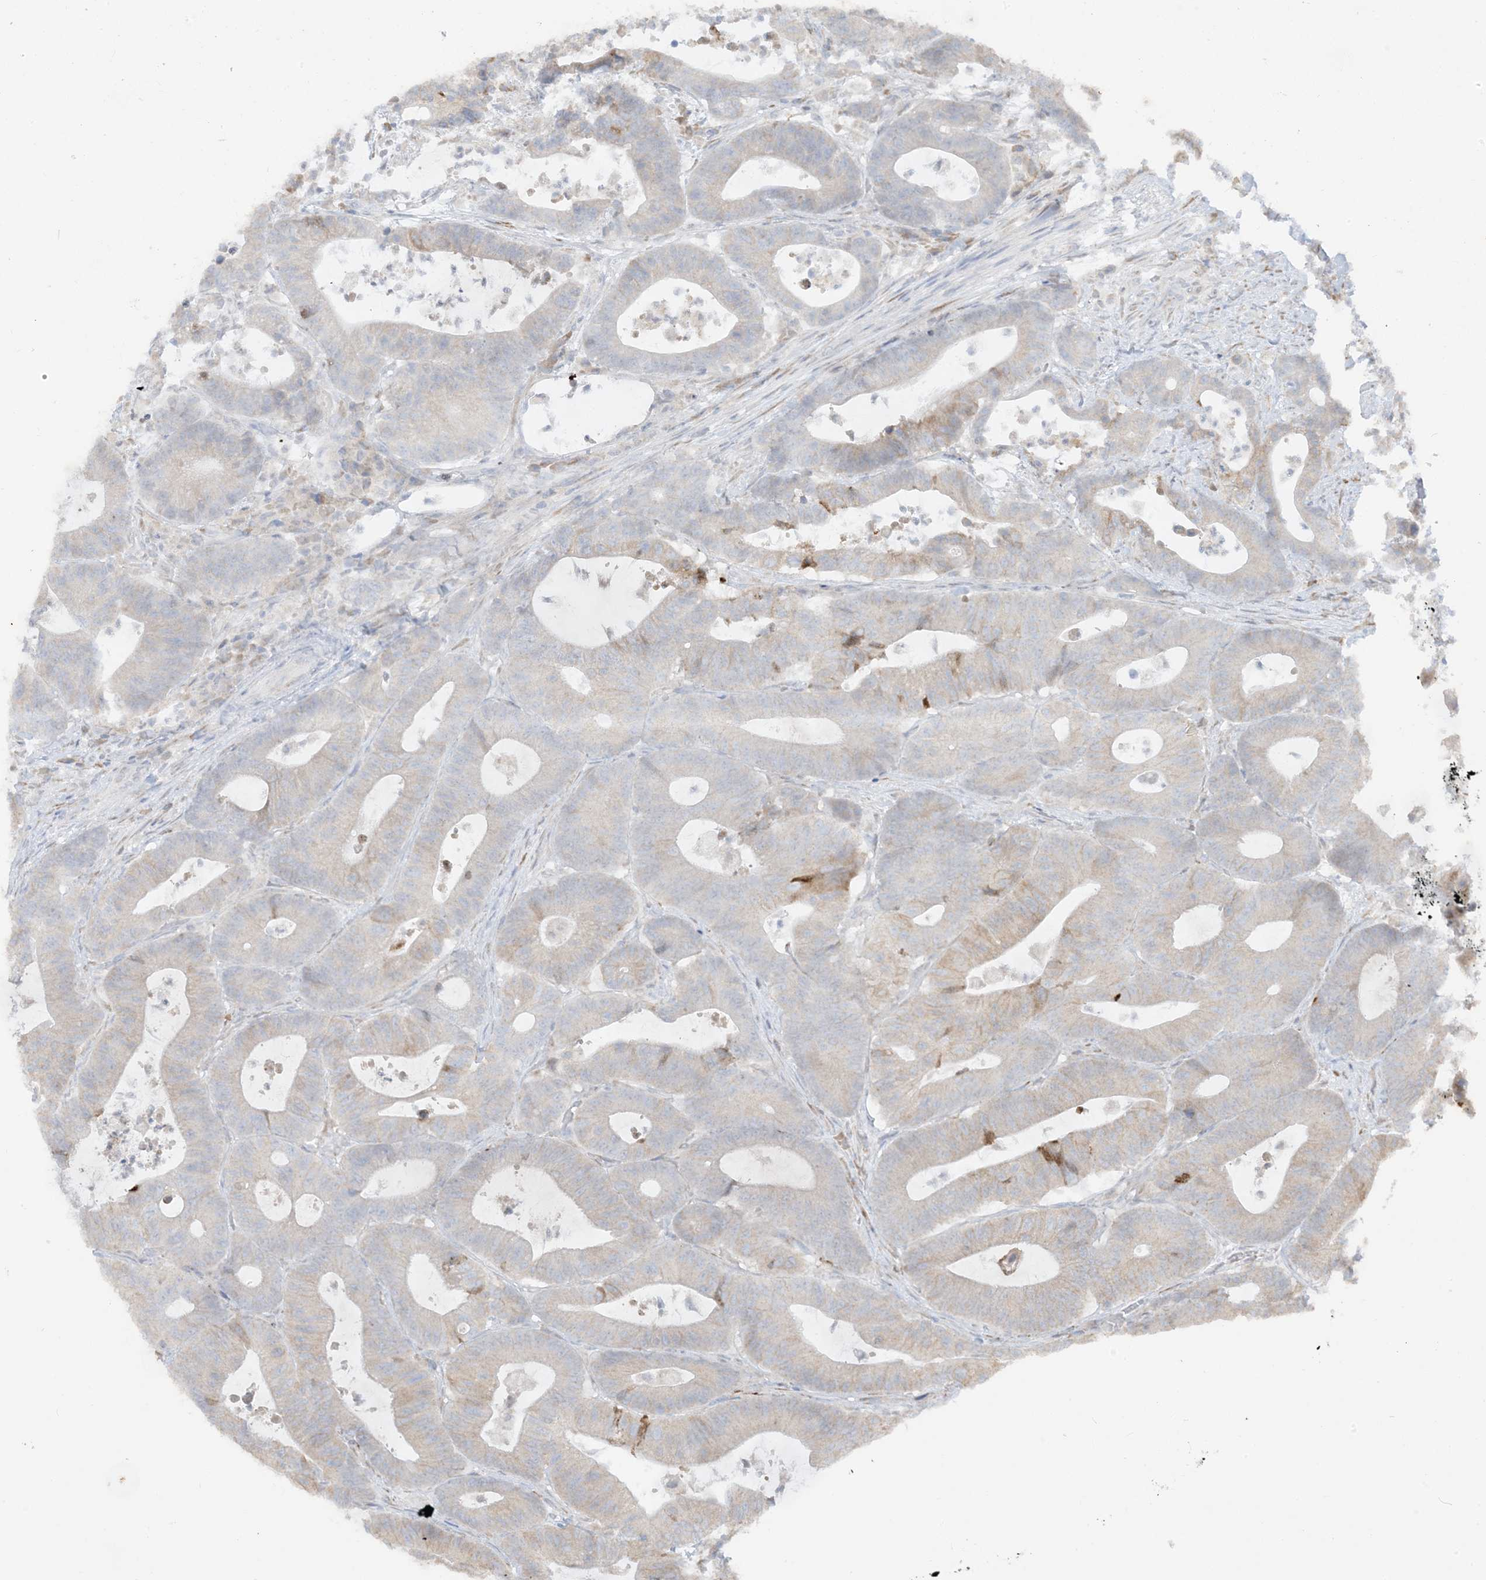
{"staining": {"intensity": "weak", "quantity": "<25%", "location": "cytoplasmic/membranous"}, "tissue": "colorectal cancer", "cell_type": "Tumor cells", "image_type": "cancer", "snomed": [{"axis": "morphology", "description": "Adenocarcinoma, NOS"}, {"axis": "topography", "description": "Colon"}], "caption": "DAB (3,3'-diaminobenzidine) immunohistochemical staining of human colorectal cancer (adenocarcinoma) reveals no significant staining in tumor cells.", "gene": "LOXL3", "patient": {"sex": "female", "age": 84}}